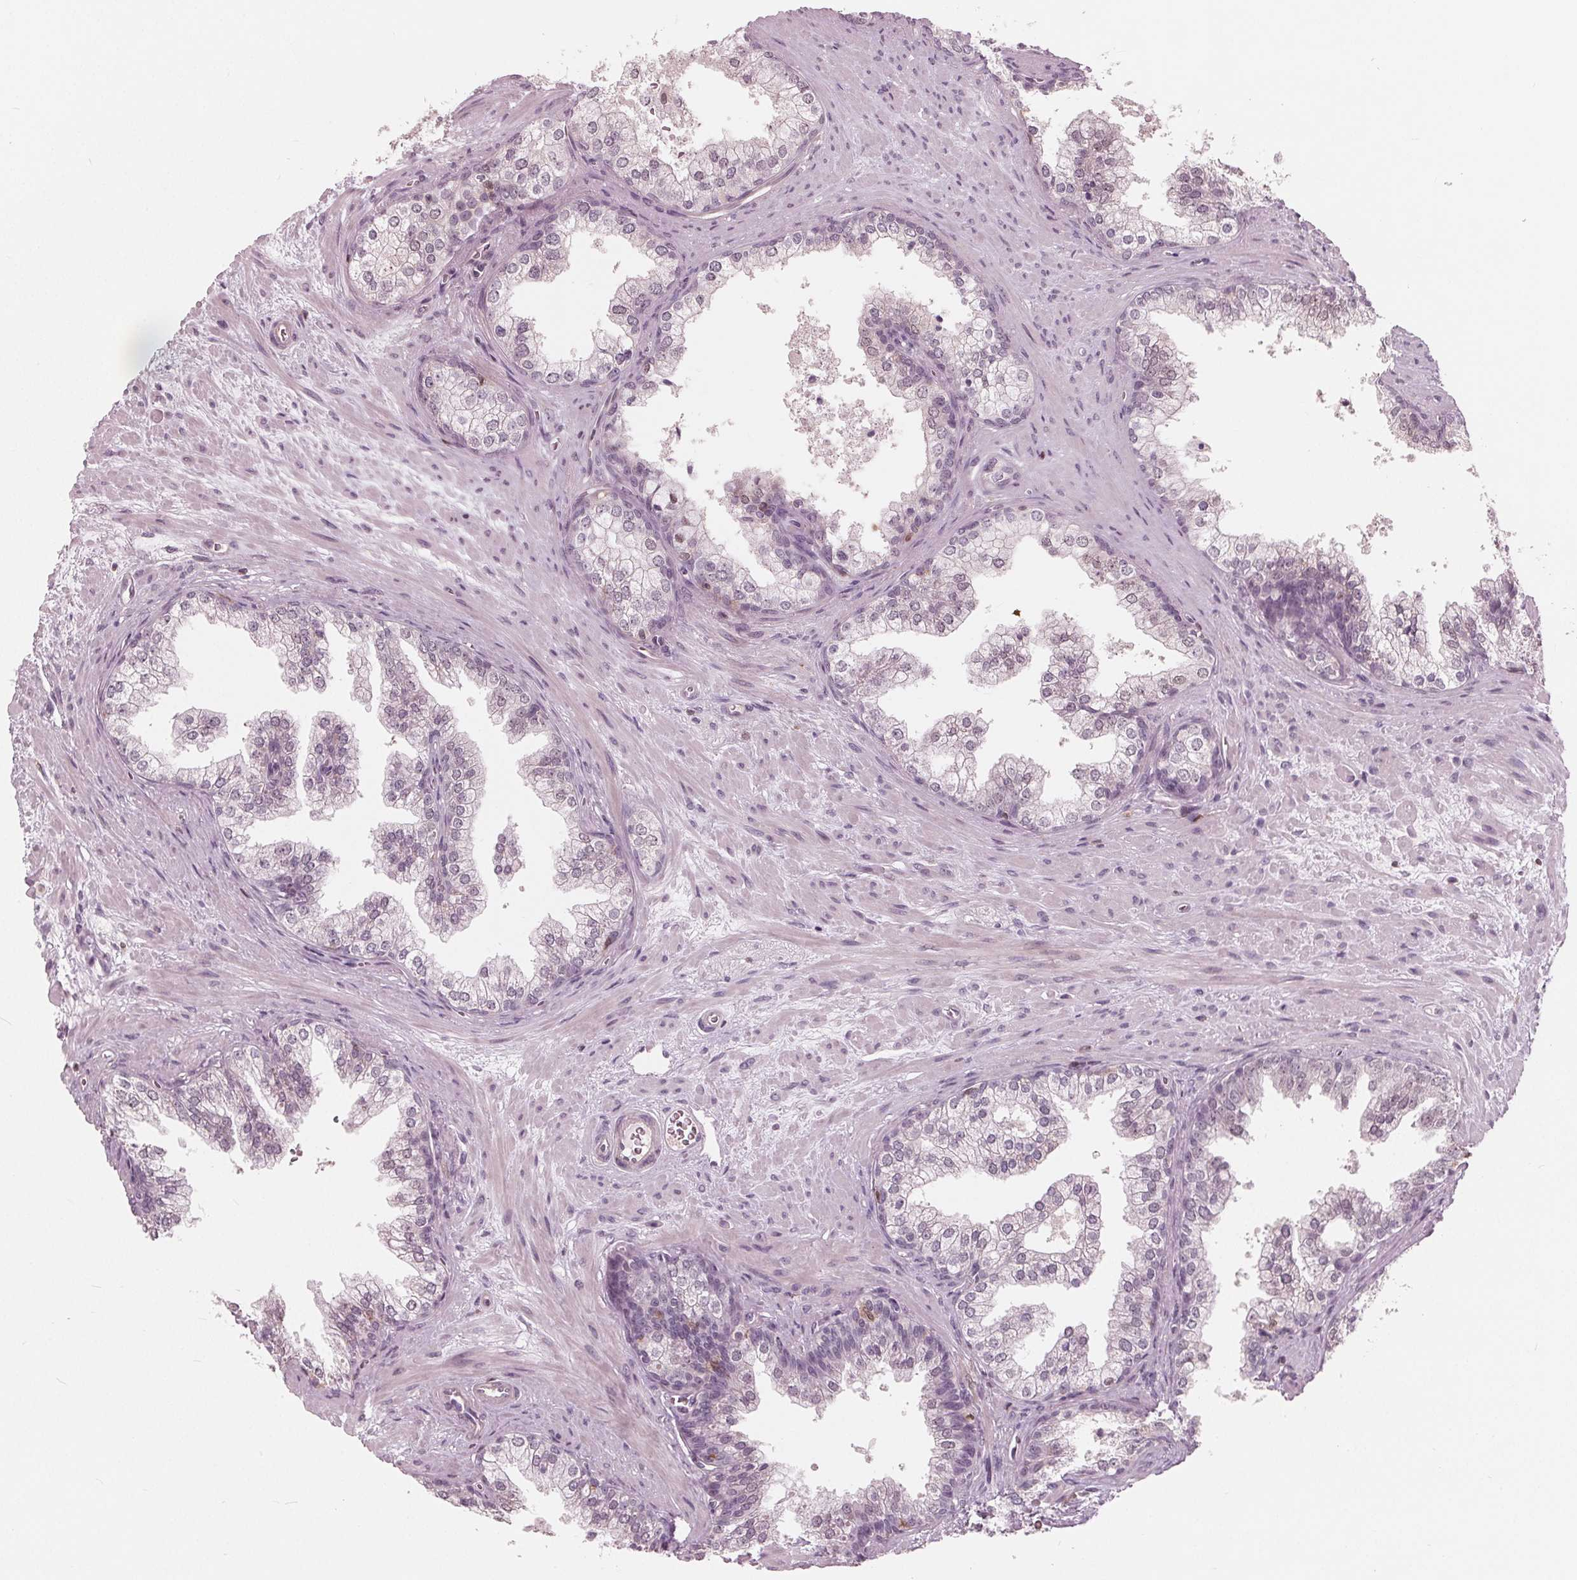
{"staining": {"intensity": "weak", "quantity": "25%-75%", "location": "nuclear"}, "tissue": "prostate", "cell_type": "Glandular cells", "image_type": "normal", "snomed": [{"axis": "morphology", "description": "Normal tissue, NOS"}, {"axis": "topography", "description": "Prostate"}], "caption": "Prostate stained with a brown dye displays weak nuclear positive staining in approximately 25%-75% of glandular cells.", "gene": "ING3", "patient": {"sex": "male", "age": 79}}